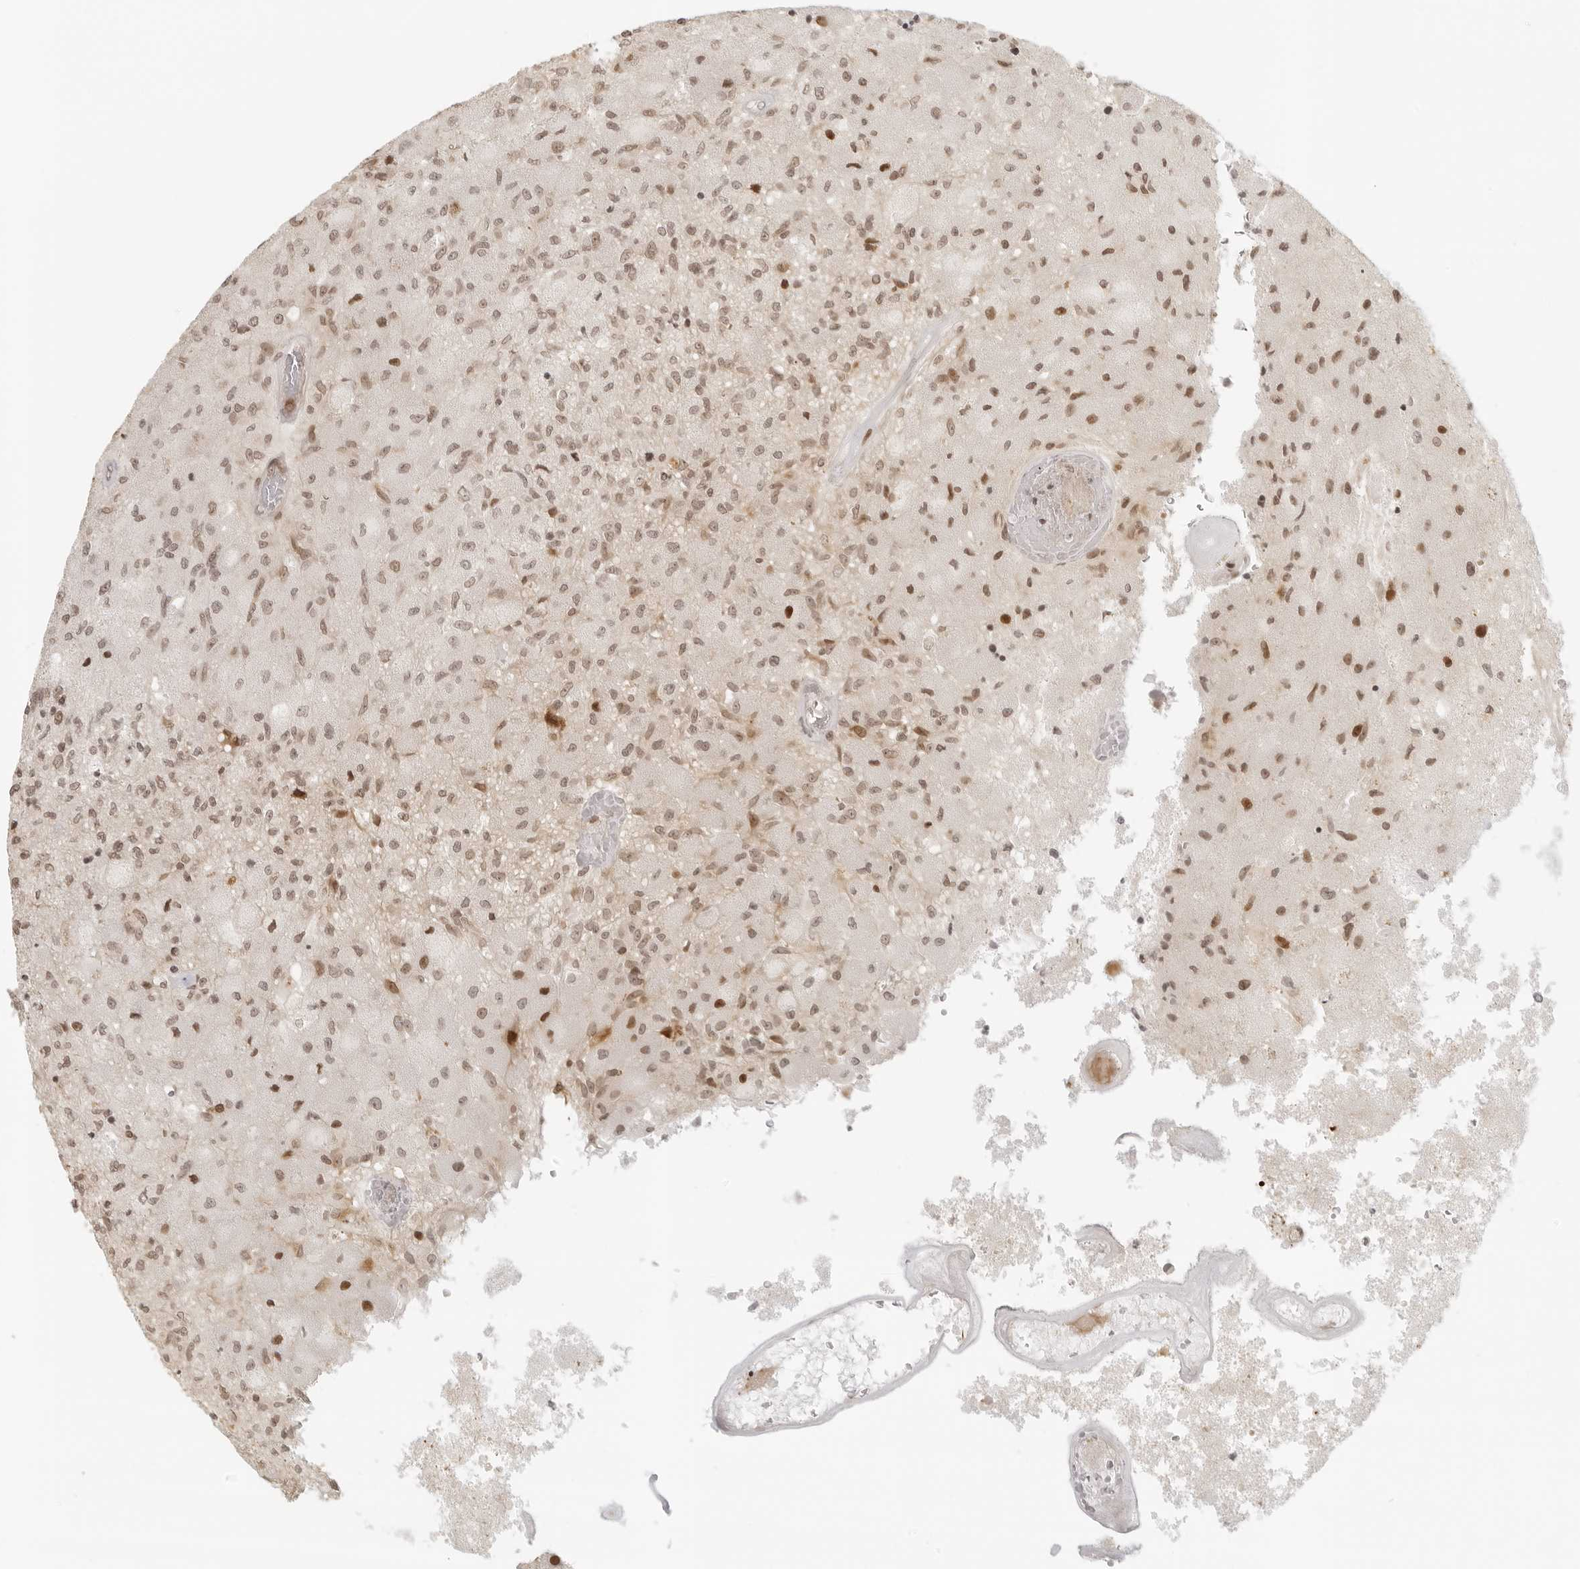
{"staining": {"intensity": "weak", "quantity": ">75%", "location": "nuclear"}, "tissue": "glioma", "cell_type": "Tumor cells", "image_type": "cancer", "snomed": [{"axis": "morphology", "description": "Normal tissue, NOS"}, {"axis": "morphology", "description": "Glioma, malignant, High grade"}, {"axis": "topography", "description": "Cerebral cortex"}], "caption": "Protein staining by immunohistochemistry exhibits weak nuclear expression in about >75% of tumor cells in malignant glioma (high-grade).", "gene": "ZNF407", "patient": {"sex": "male", "age": 77}}